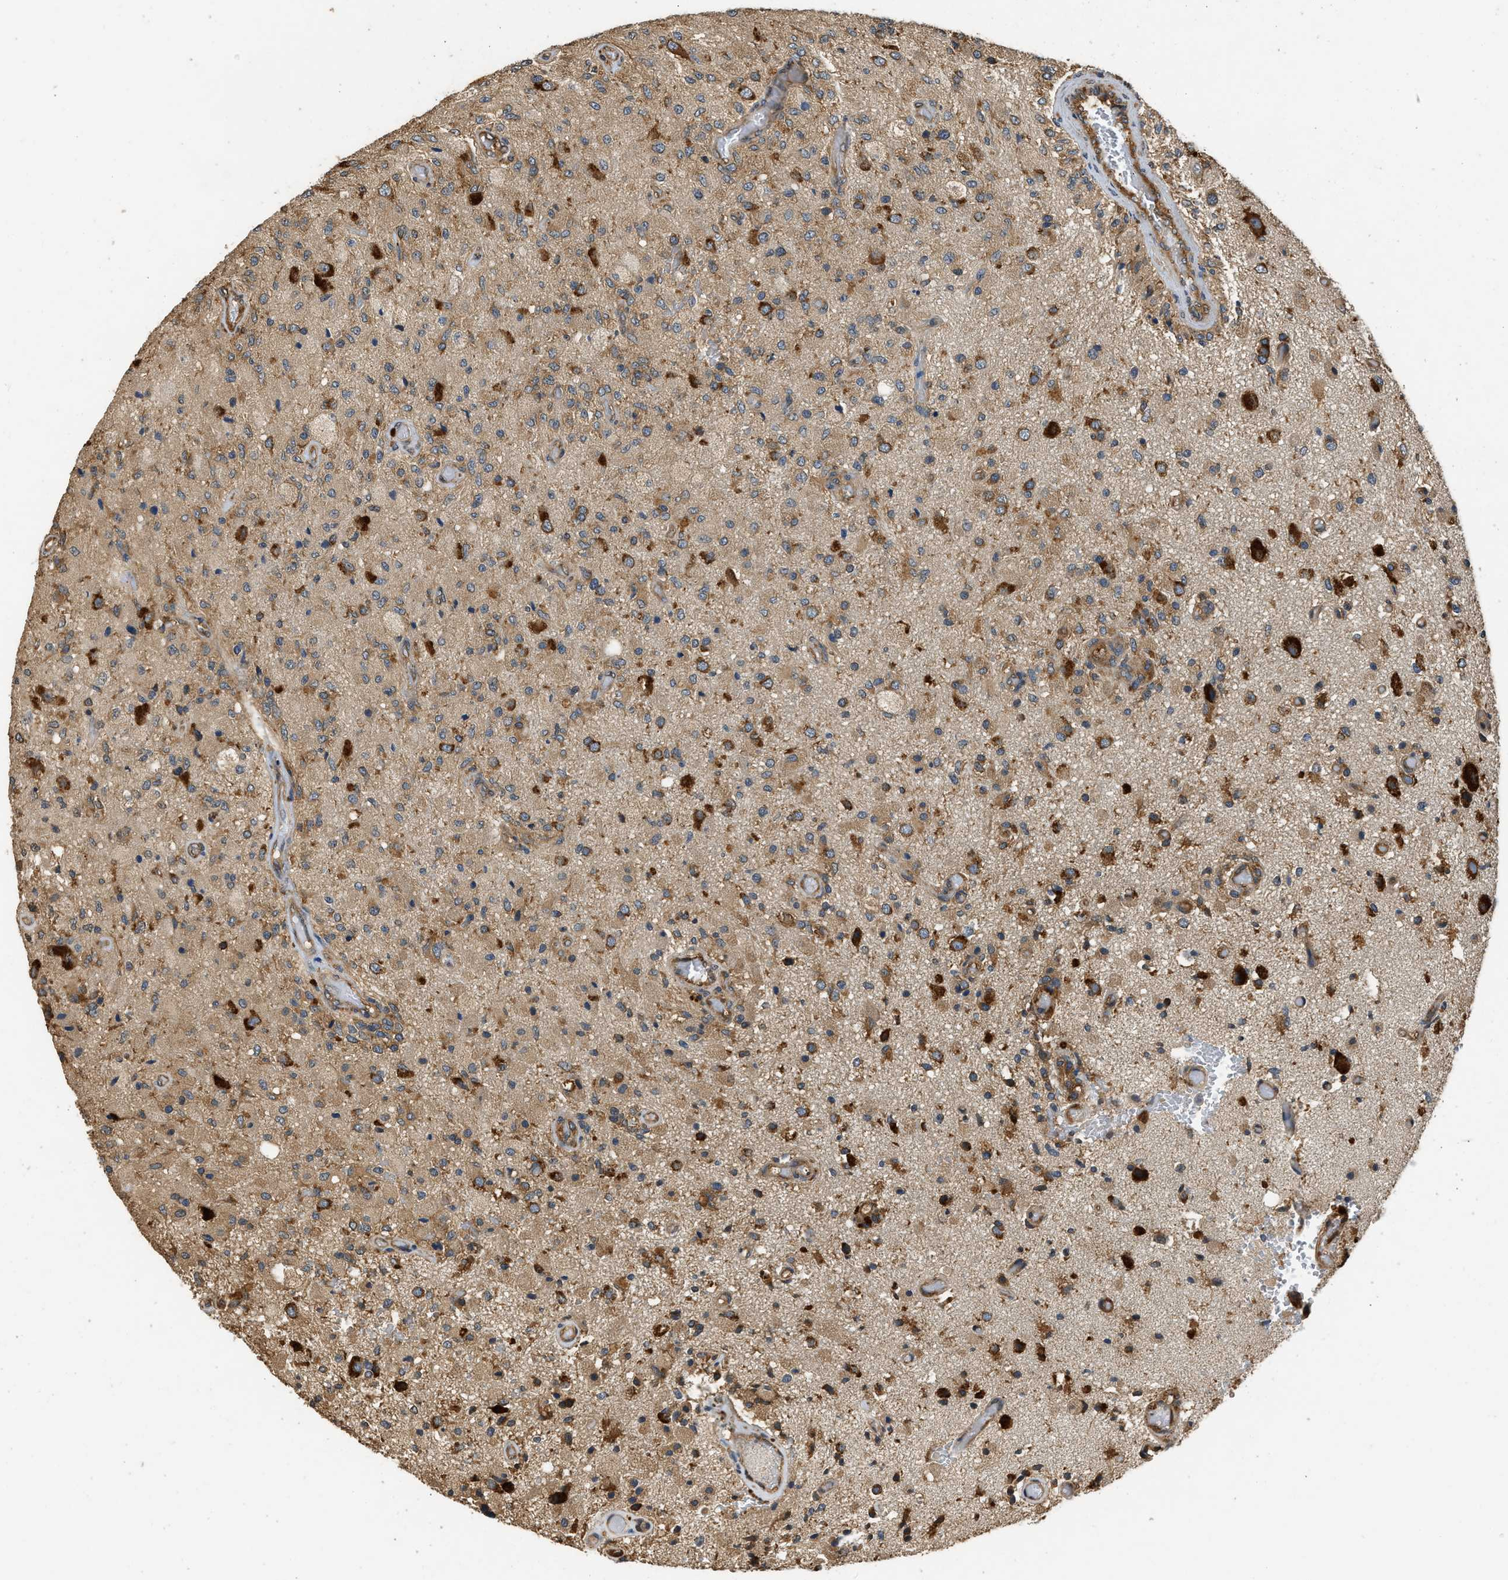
{"staining": {"intensity": "strong", "quantity": ">75%", "location": "cytoplasmic/membranous"}, "tissue": "glioma", "cell_type": "Tumor cells", "image_type": "cancer", "snomed": [{"axis": "morphology", "description": "Normal tissue, NOS"}, {"axis": "morphology", "description": "Glioma, malignant, High grade"}, {"axis": "topography", "description": "Cerebral cortex"}], "caption": "Protein staining by immunohistochemistry (IHC) reveals strong cytoplasmic/membranous expression in about >75% of tumor cells in high-grade glioma (malignant).", "gene": "SLC36A4", "patient": {"sex": "male", "age": 77}}